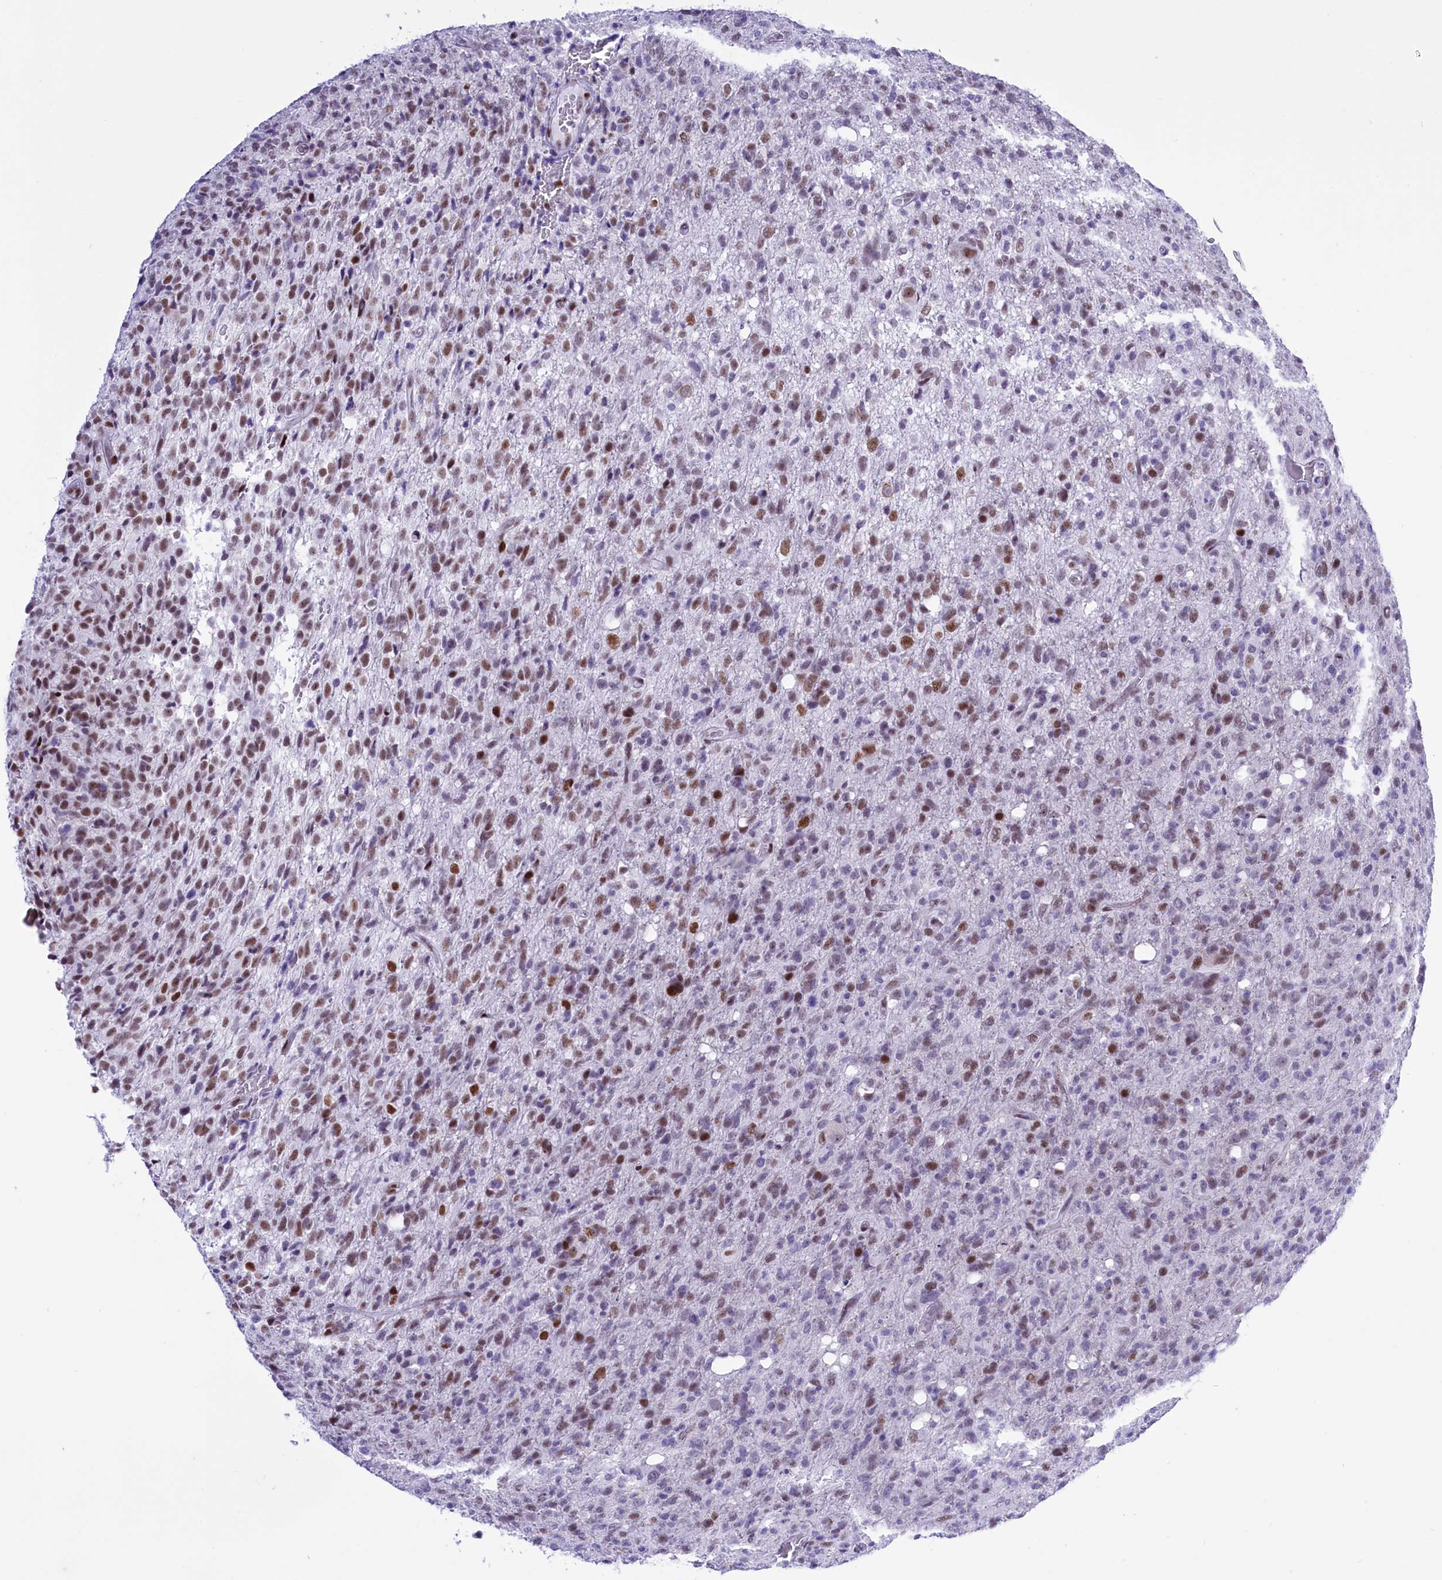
{"staining": {"intensity": "moderate", "quantity": "25%-75%", "location": "nuclear"}, "tissue": "glioma", "cell_type": "Tumor cells", "image_type": "cancer", "snomed": [{"axis": "morphology", "description": "Glioma, malignant, High grade"}, {"axis": "topography", "description": "Brain"}], "caption": "Human glioma stained for a protein (brown) reveals moderate nuclear positive positivity in approximately 25%-75% of tumor cells.", "gene": "RPS6KB1", "patient": {"sex": "female", "age": 57}}